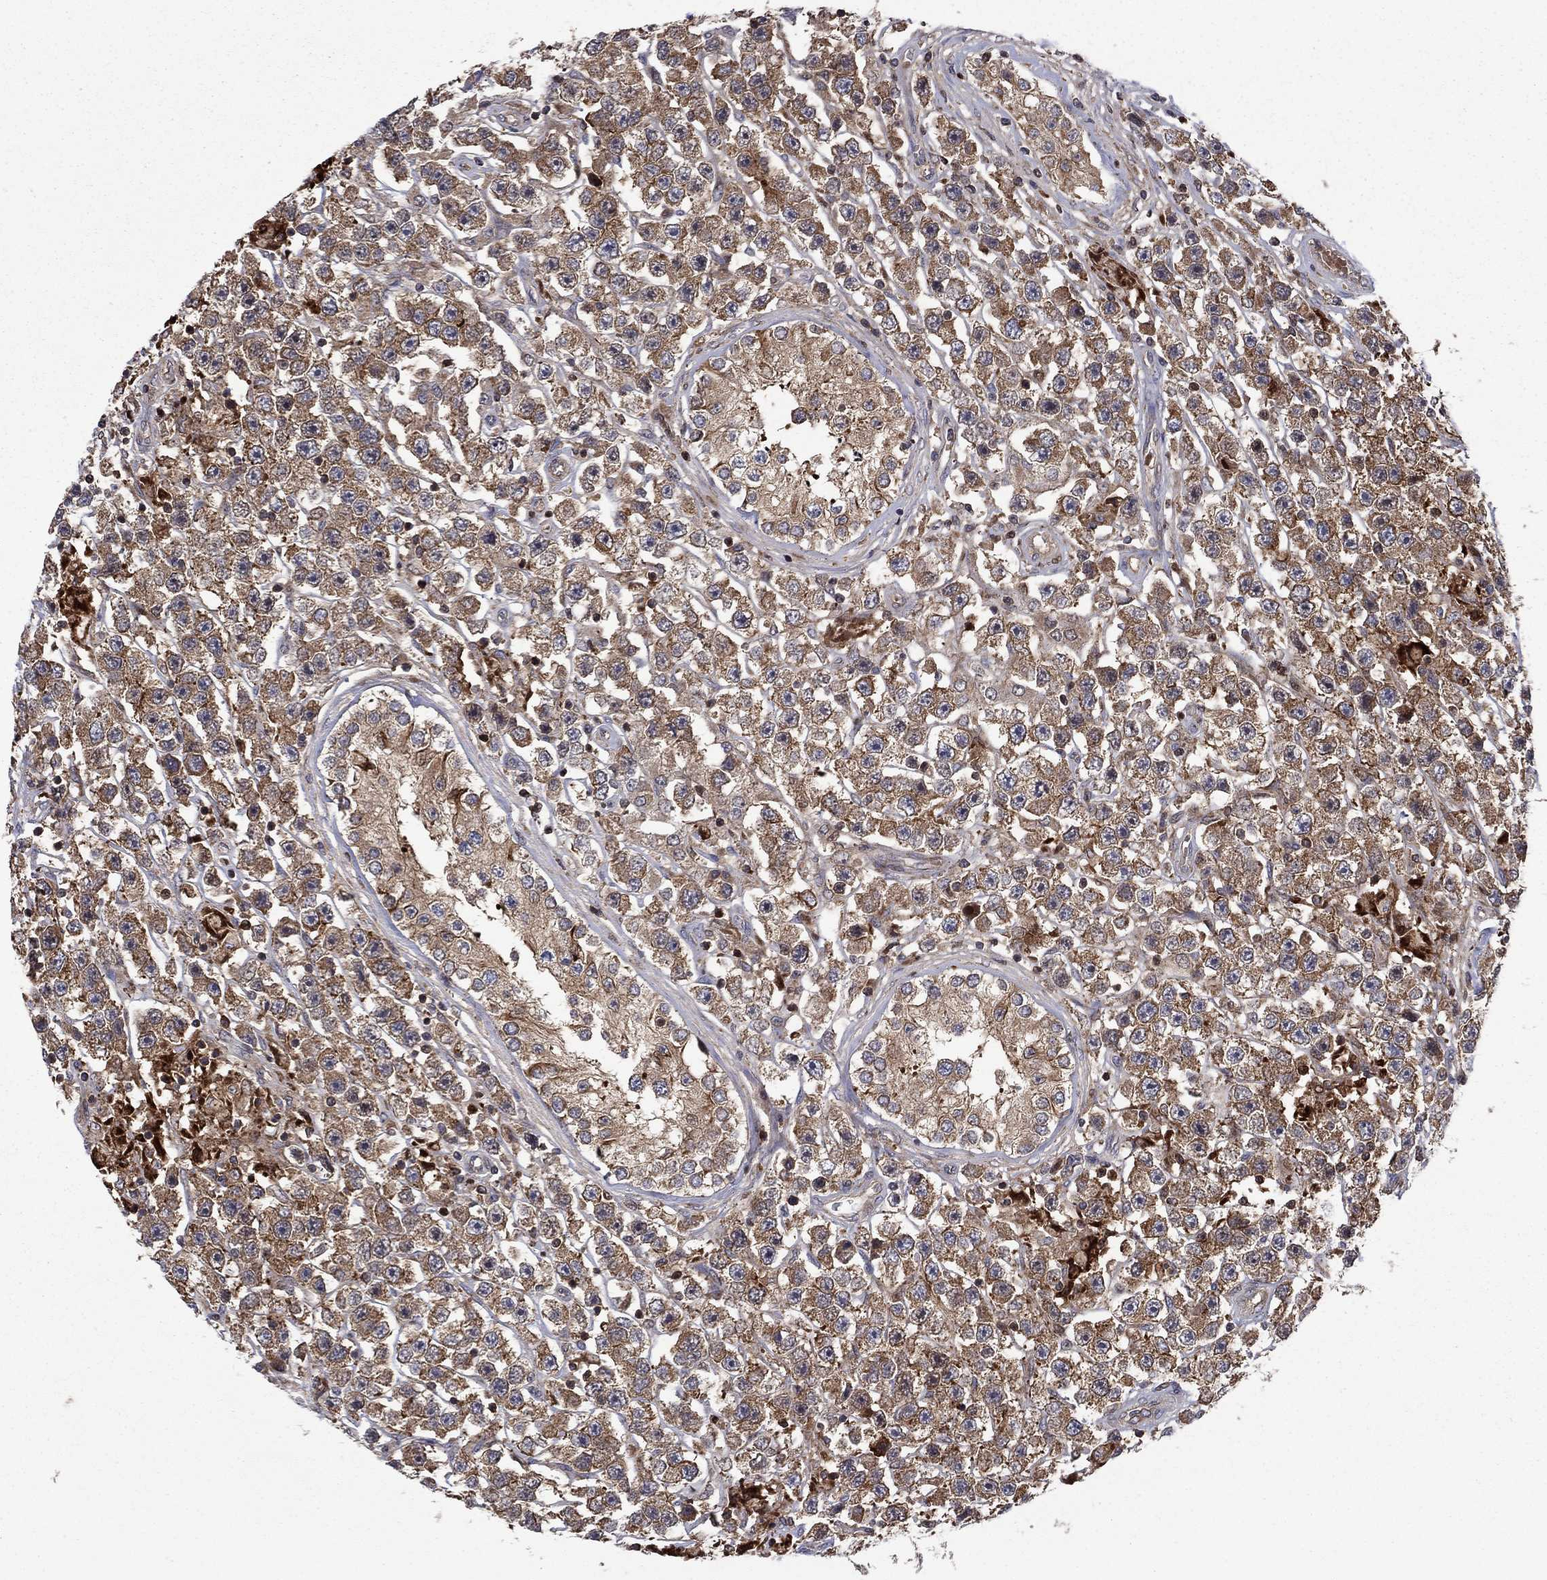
{"staining": {"intensity": "moderate", "quantity": ">75%", "location": "cytoplasmic/membranous"}, "tissue": "testis cancer", "cell_type": "Tumor cells", "image_type": "cancer", "snomed": [{"axis": "morphology", "description": "Seminoma, NOS"}, {"axis": "topography", "description": "Testis"}], "caption": "Brown immunohistochemical staining in testis cancer exhibits moderate cytoplasmic/membranous expression in about >75% of tumor cells. The staining was performed using DAB, with brown indicating positive protein expression. Nuclei are stained blue with hematoxylin.", "gene": "HDAC4", "patient": {"sex": "male", "age": 45}}